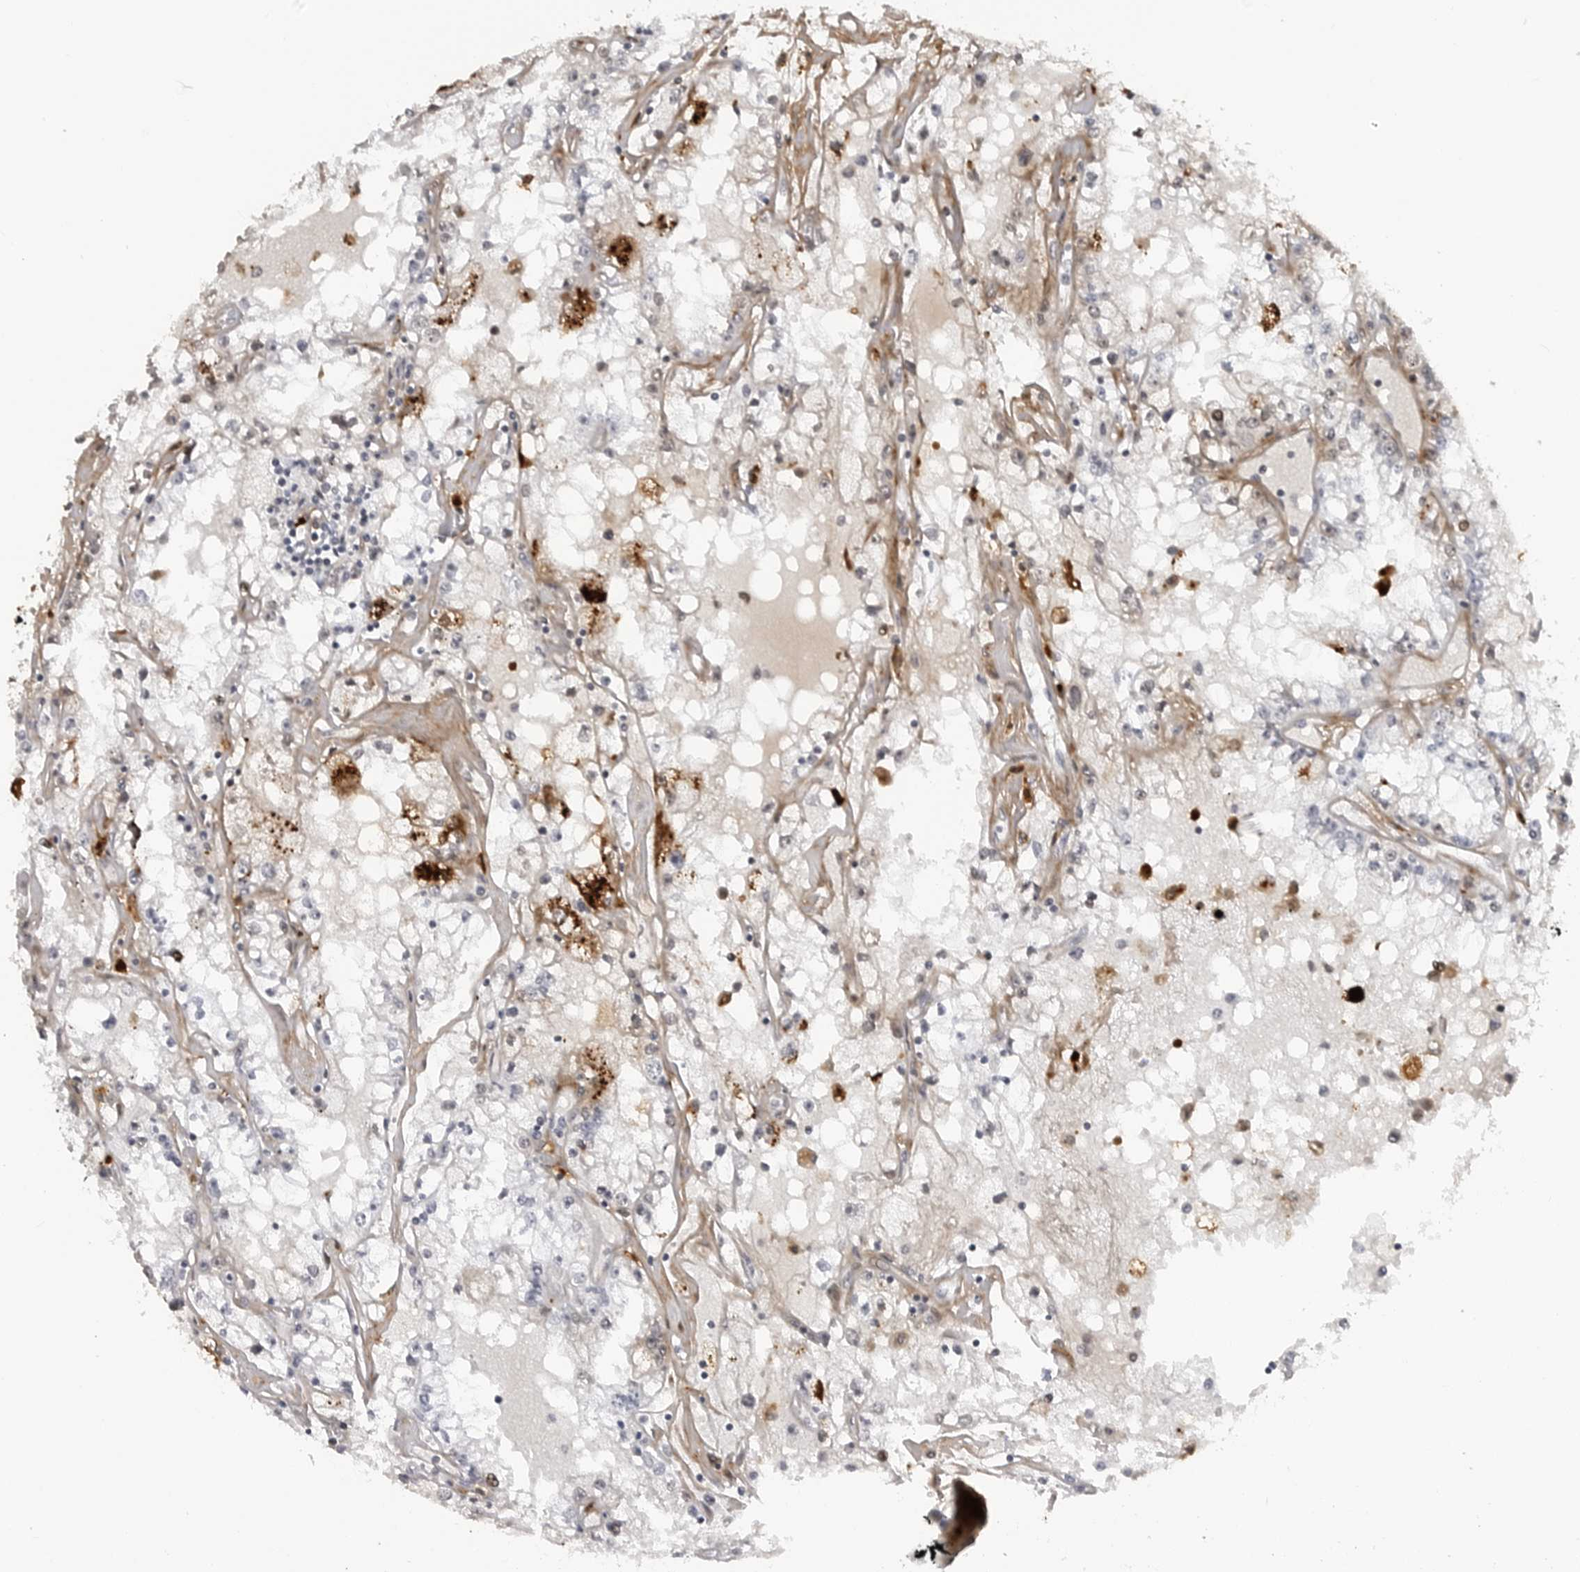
{"staining": {"intensity": "negative", "quantity": "none", "location": "none"}, "tissue": "renal cancer", "cell_type": "Tumor cells", "image_type": "cancer", "snomed": [{"axis": "morphology", "description": "Adenocarcinoma, NOS"}, {"axis": "topography", "description": "Kidney"}], "caption": "An image of human adenocarcinoma (renal) is negative for staining in tumor cells.", "gene": "CXCR5", "patient": {"sex": "male", "age": 56}}